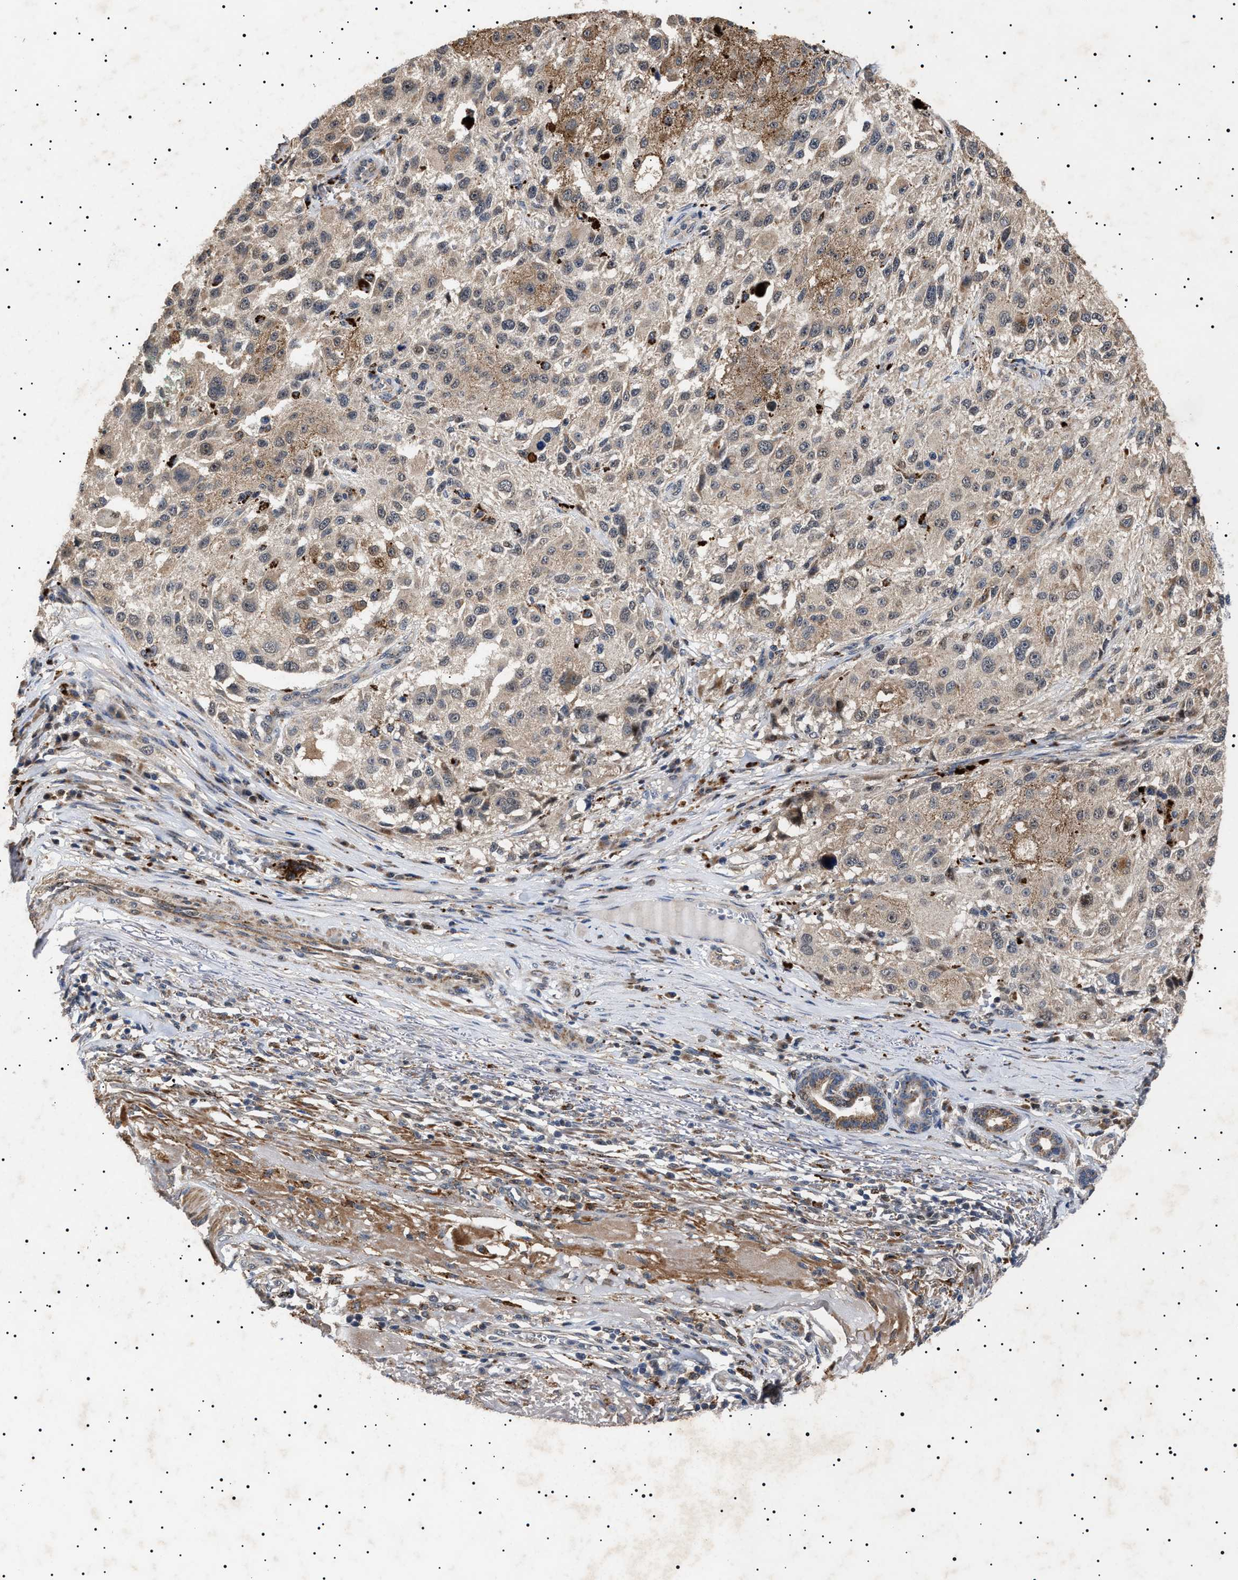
{"staining": {"intensity": "weak", "quantity": "25%-75%", "location": "cytoplasmic/membranous"}, "tissue": "melanoma", "cell_type": "Tumor cells", "image_type": "cancer", "snomed": [{"axis": "morphology", "description": "Necrosis, NOS"}, {"axis": "morphology", "description": "Malignant melanoma, NOS"}, {"axis": "topography", "description": "Skin"}], "caption": "This is an image of IHC staining of malignant melanoma, which shows weak positivity in the cytoplasmic/membranous of tumor cells.", "gene": "RAB34", "patient": {"sex": "female", "age": 87}}